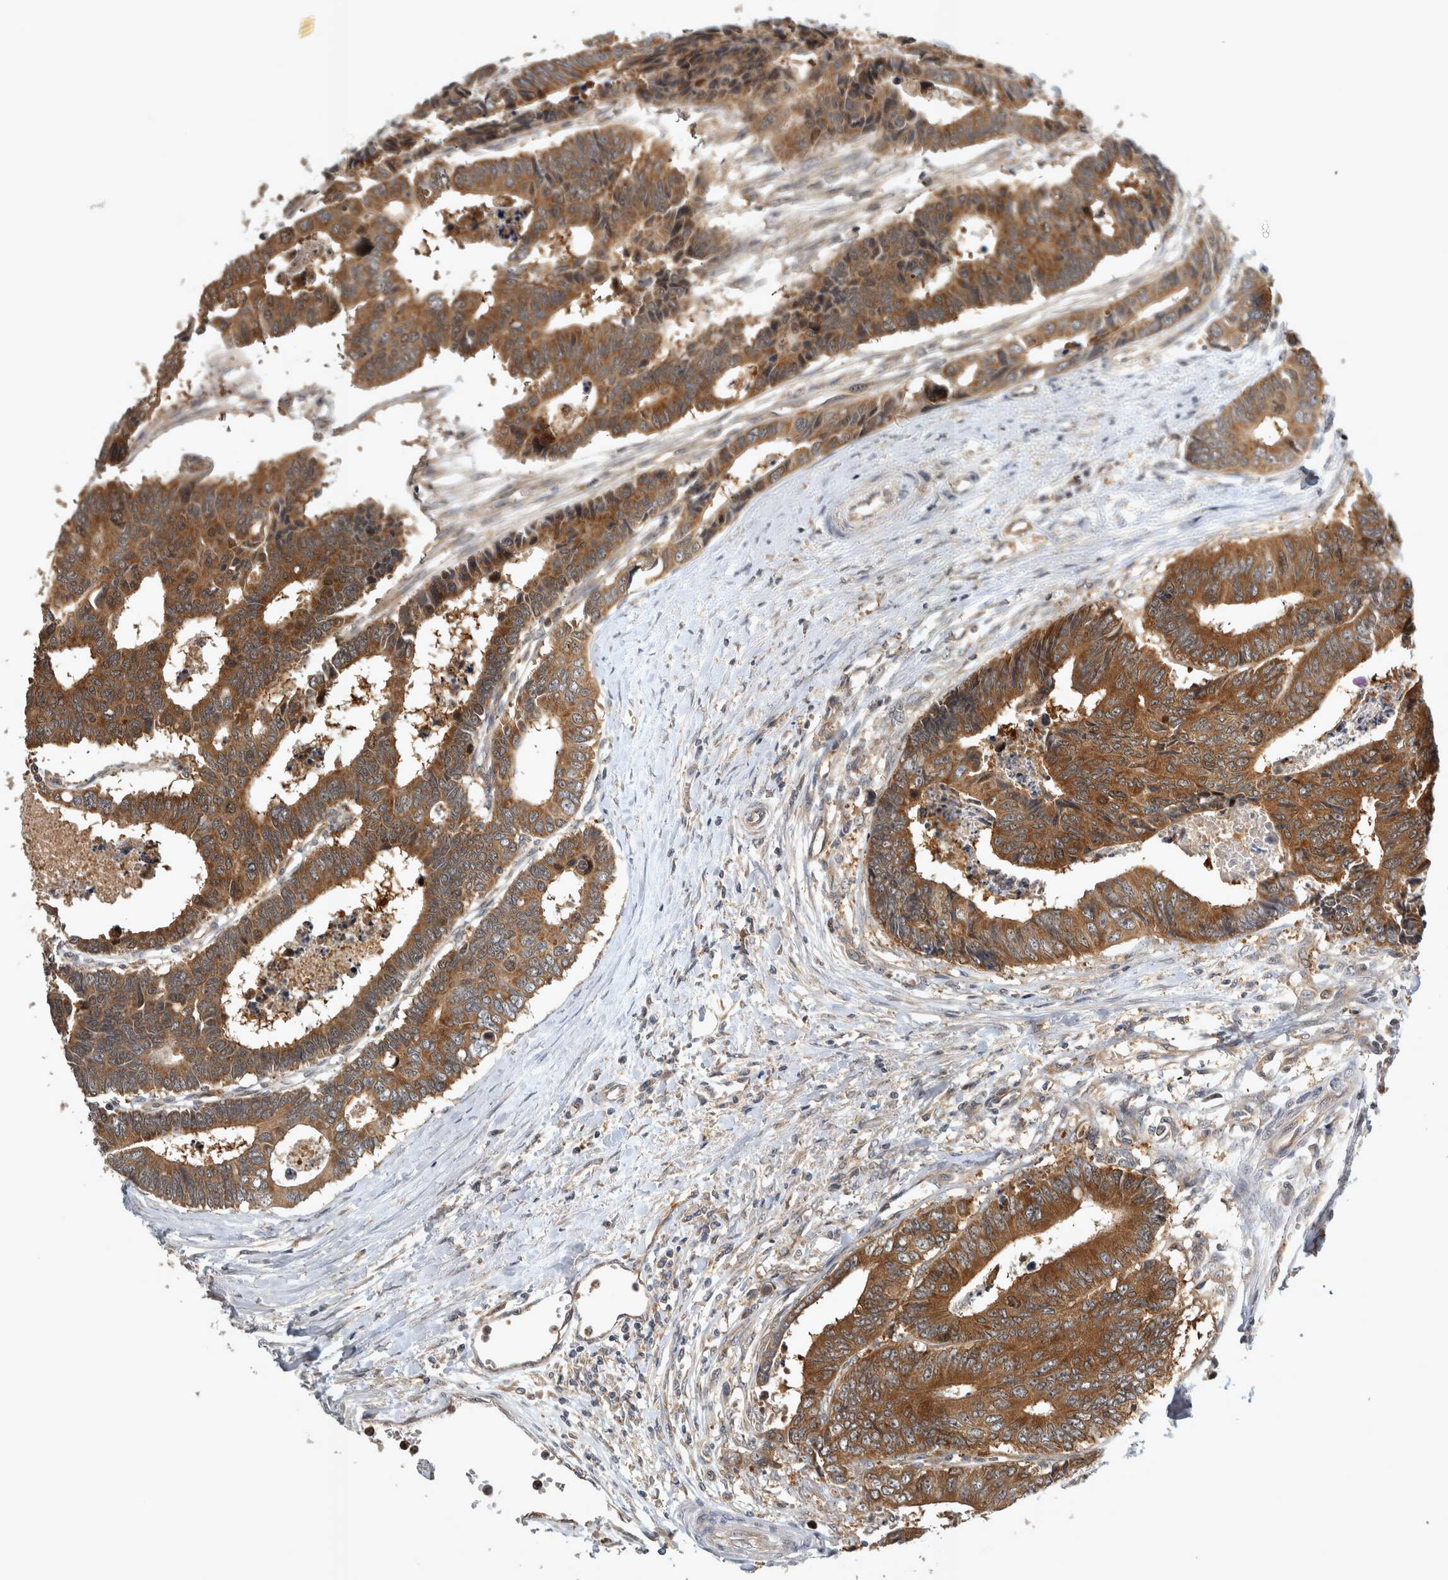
{"staining": {"intensity": "strong", "quantity": ">75%", "location": "cytoplasmic/membranous"}, "tissue": "colorectal cancer", "cell_type": "Tumor cells", "image_type": "cancer", "snomed": [{"axis": "morphology", "description": "Adenocarcinoma, NOS"}, {"axis": "topography", "description": "Rectum"}], "caption": "A photomicrograph showing strong cytoplasmic/membranous positivity in approximately >75% of tumor cells in colorectal cancer (adenocarcinoma), as visualized by brown immunohistochemical staining.", "gene": "TRMT61B", "patient": {"sex": "male", "age": 84}}